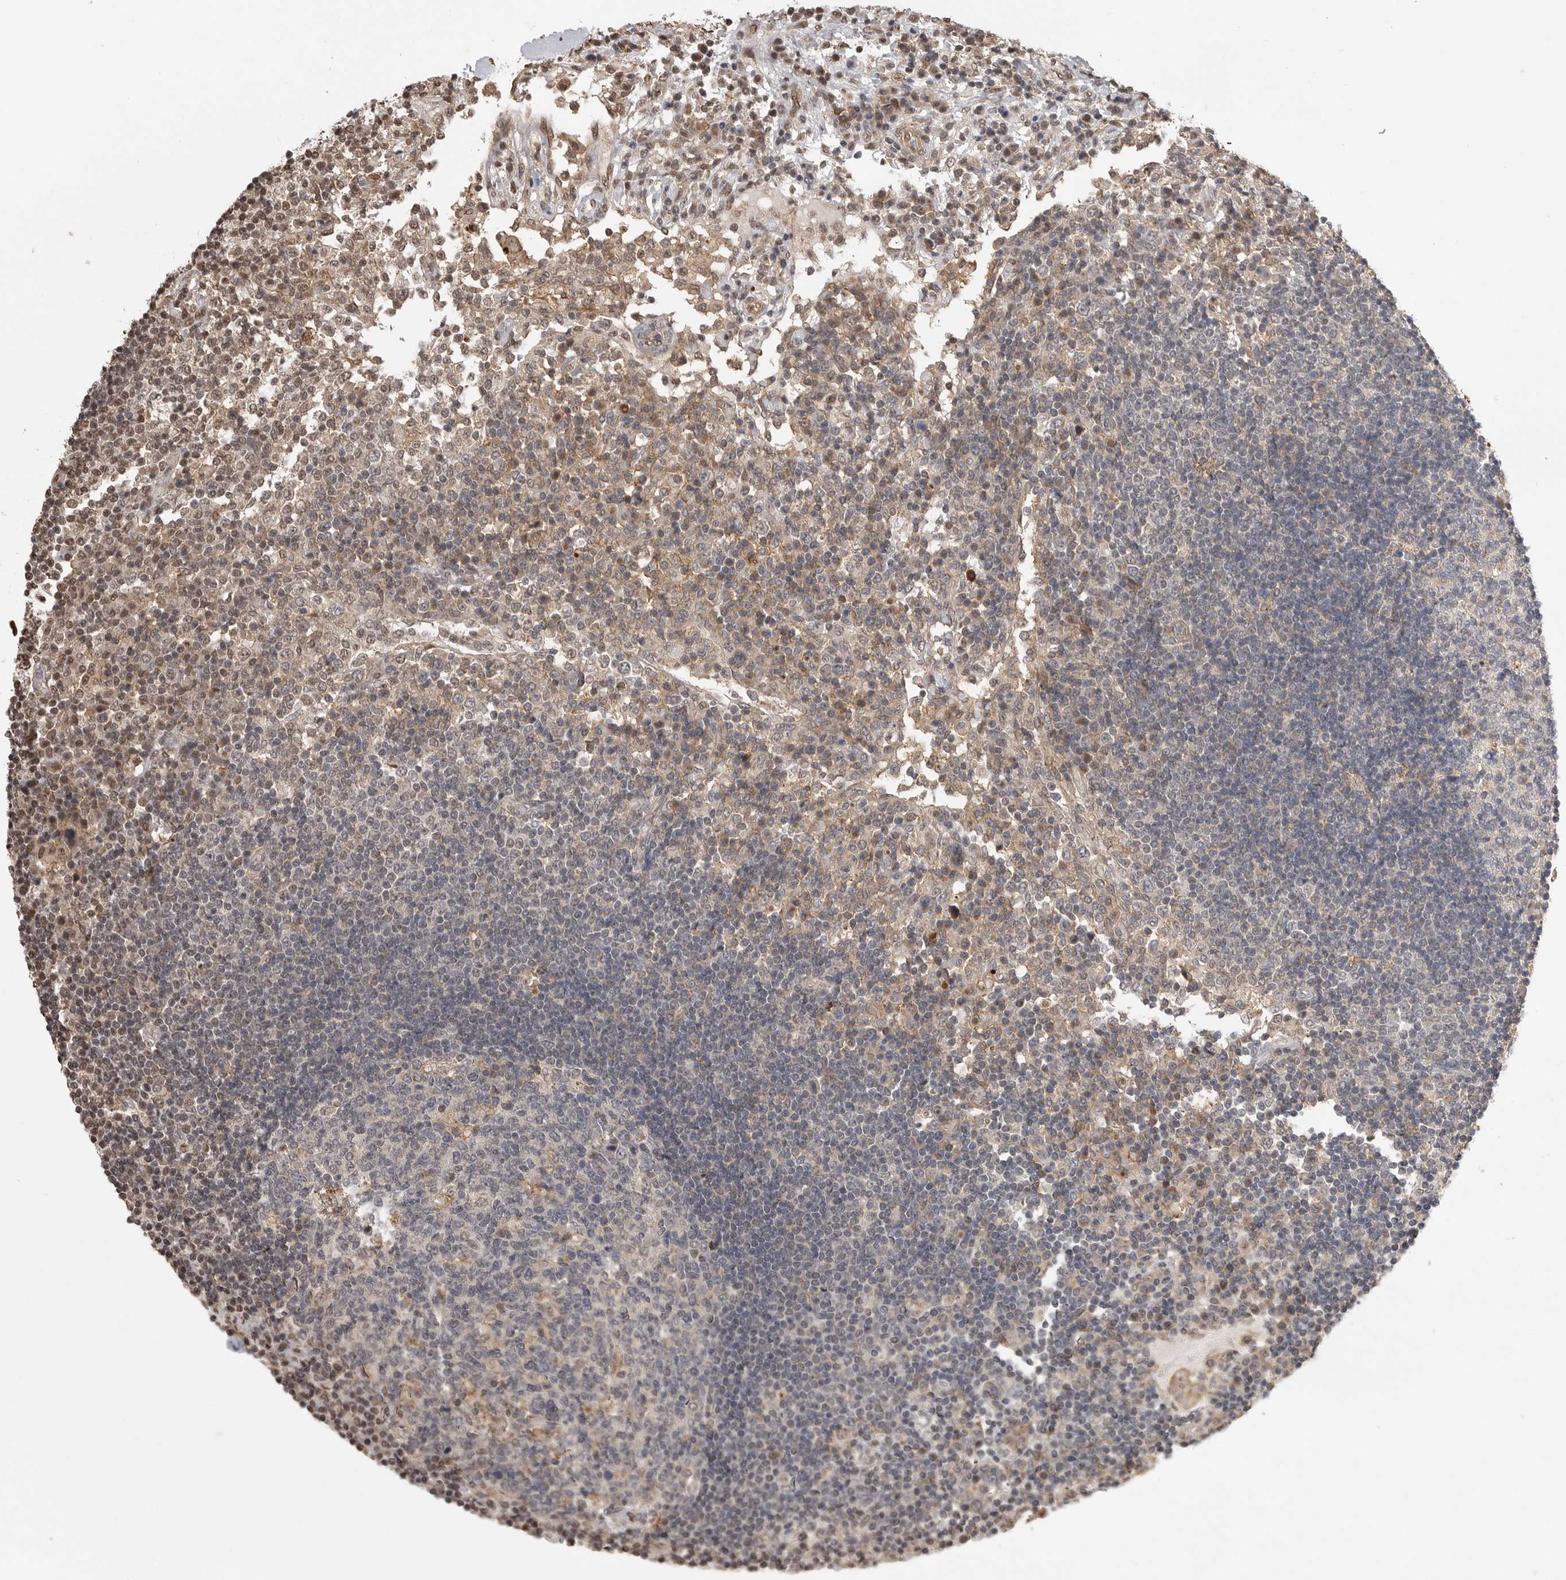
{"staining": {"intensity": "negative", "quantity": "none", "location": "none"}, "tissue": "lymph node", "cell_type": "Germinal center cells", "image_type": "normal", "snomed": [{"axis": "morphology", "description": "Normal tissue, NOS"}, {"axis": "topography", "description": "Lymph node"}], "caption": "This is an immunohistochemistry (IHC) micrograph of benign human lymph node. There is no positivity in germinal center cells.", "gene": "NECTIN1", "patient": {"sex": "female", "age": 53}}